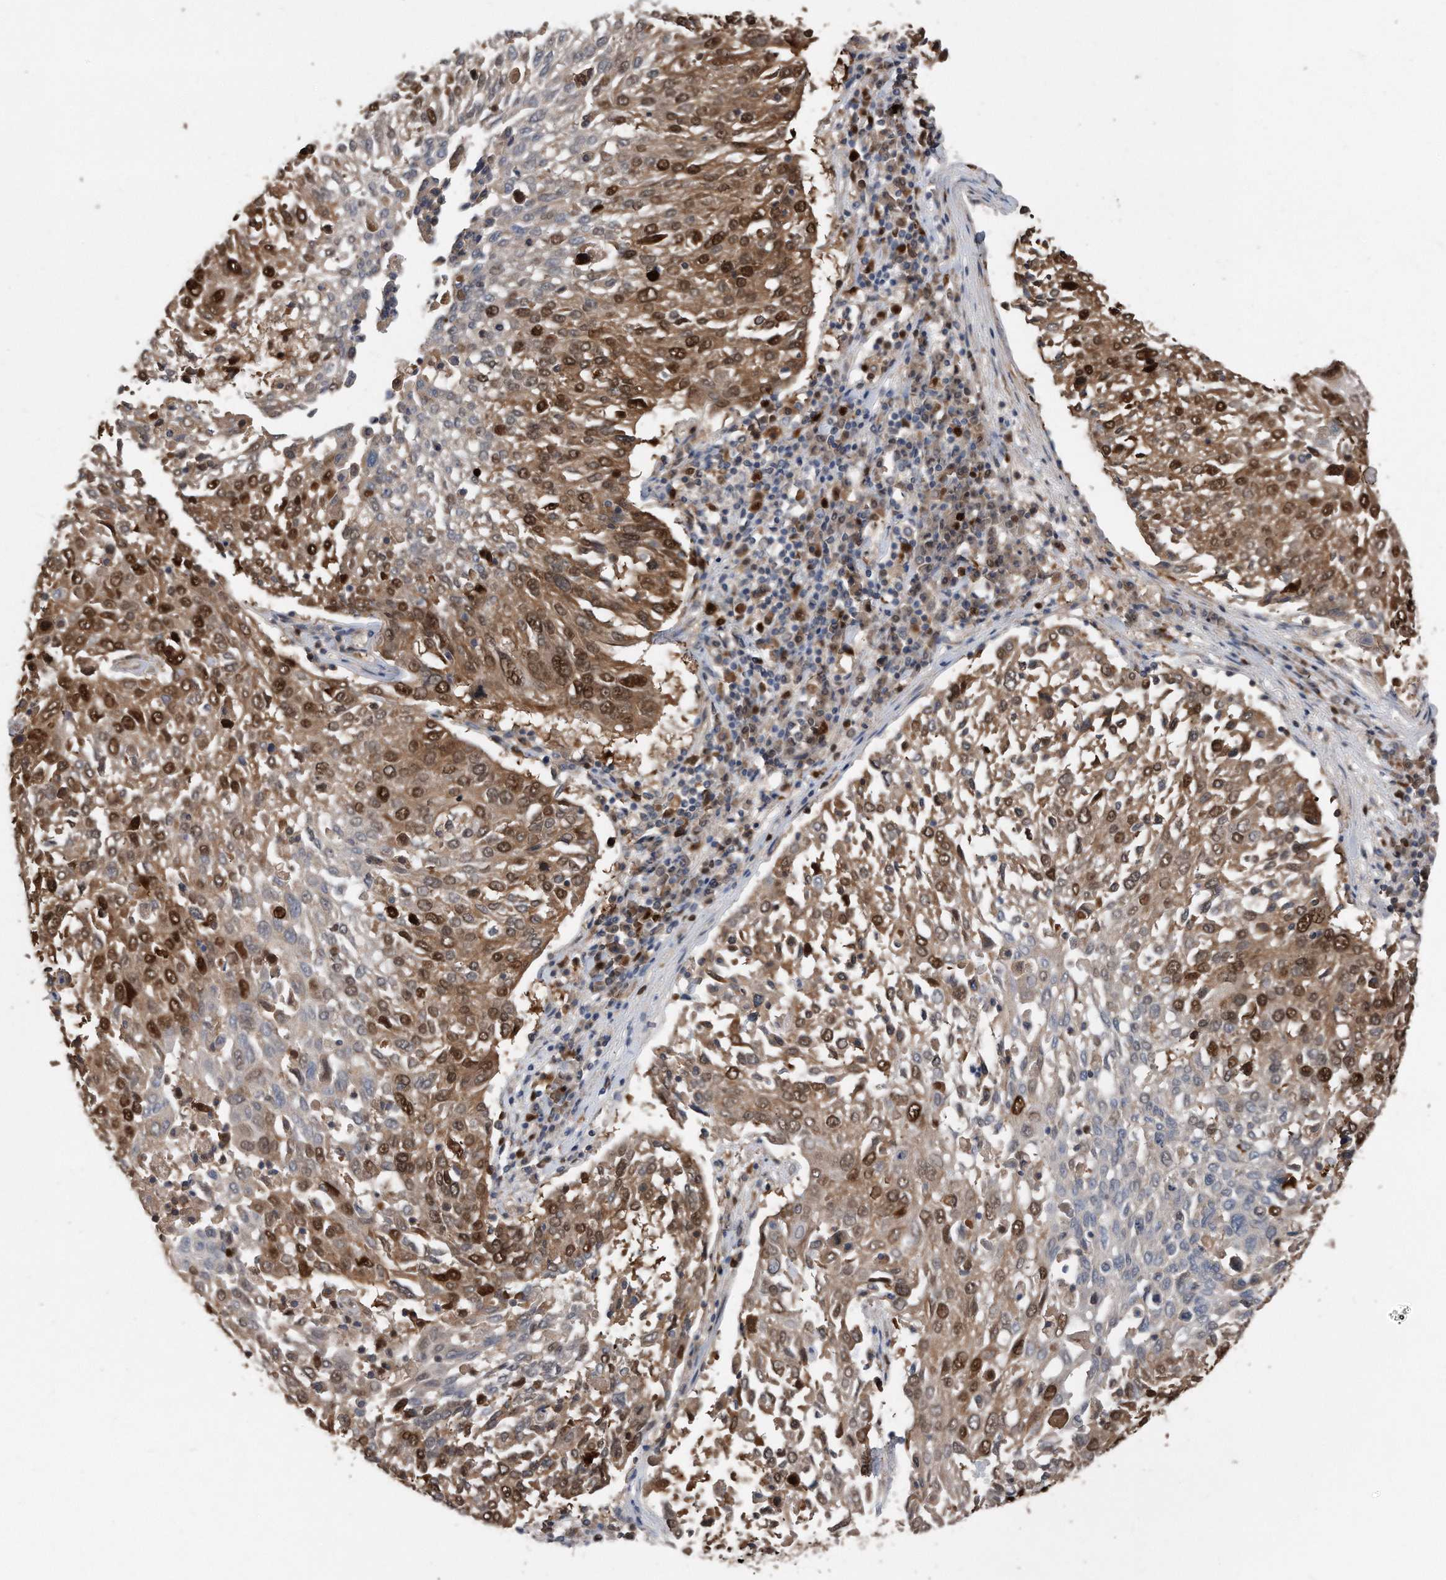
{"staining": {"intensity": "moderate", "quantity": ">75%", "location": "cytoplasmic/membranous,nuclear"}, "tissue": "lung cancer", "cell_type": "Tumor cells", "image_type": "cancer", "snomed": [{"axis": "morphology", "description": "Squamous cell carcinoma, NOS"}, {"axis": "topography", "description": "Lung"}], "caption": "There is medium levels of moderate cytoplasmic/membranous and nuclear positivity in tumor cells of lung cancer (squamous cell carcinoma), as demonstrated by immunohistochemical staining (brown color).", "gene": "PCNA", "patient": {"sex": "male", "age": 65}}